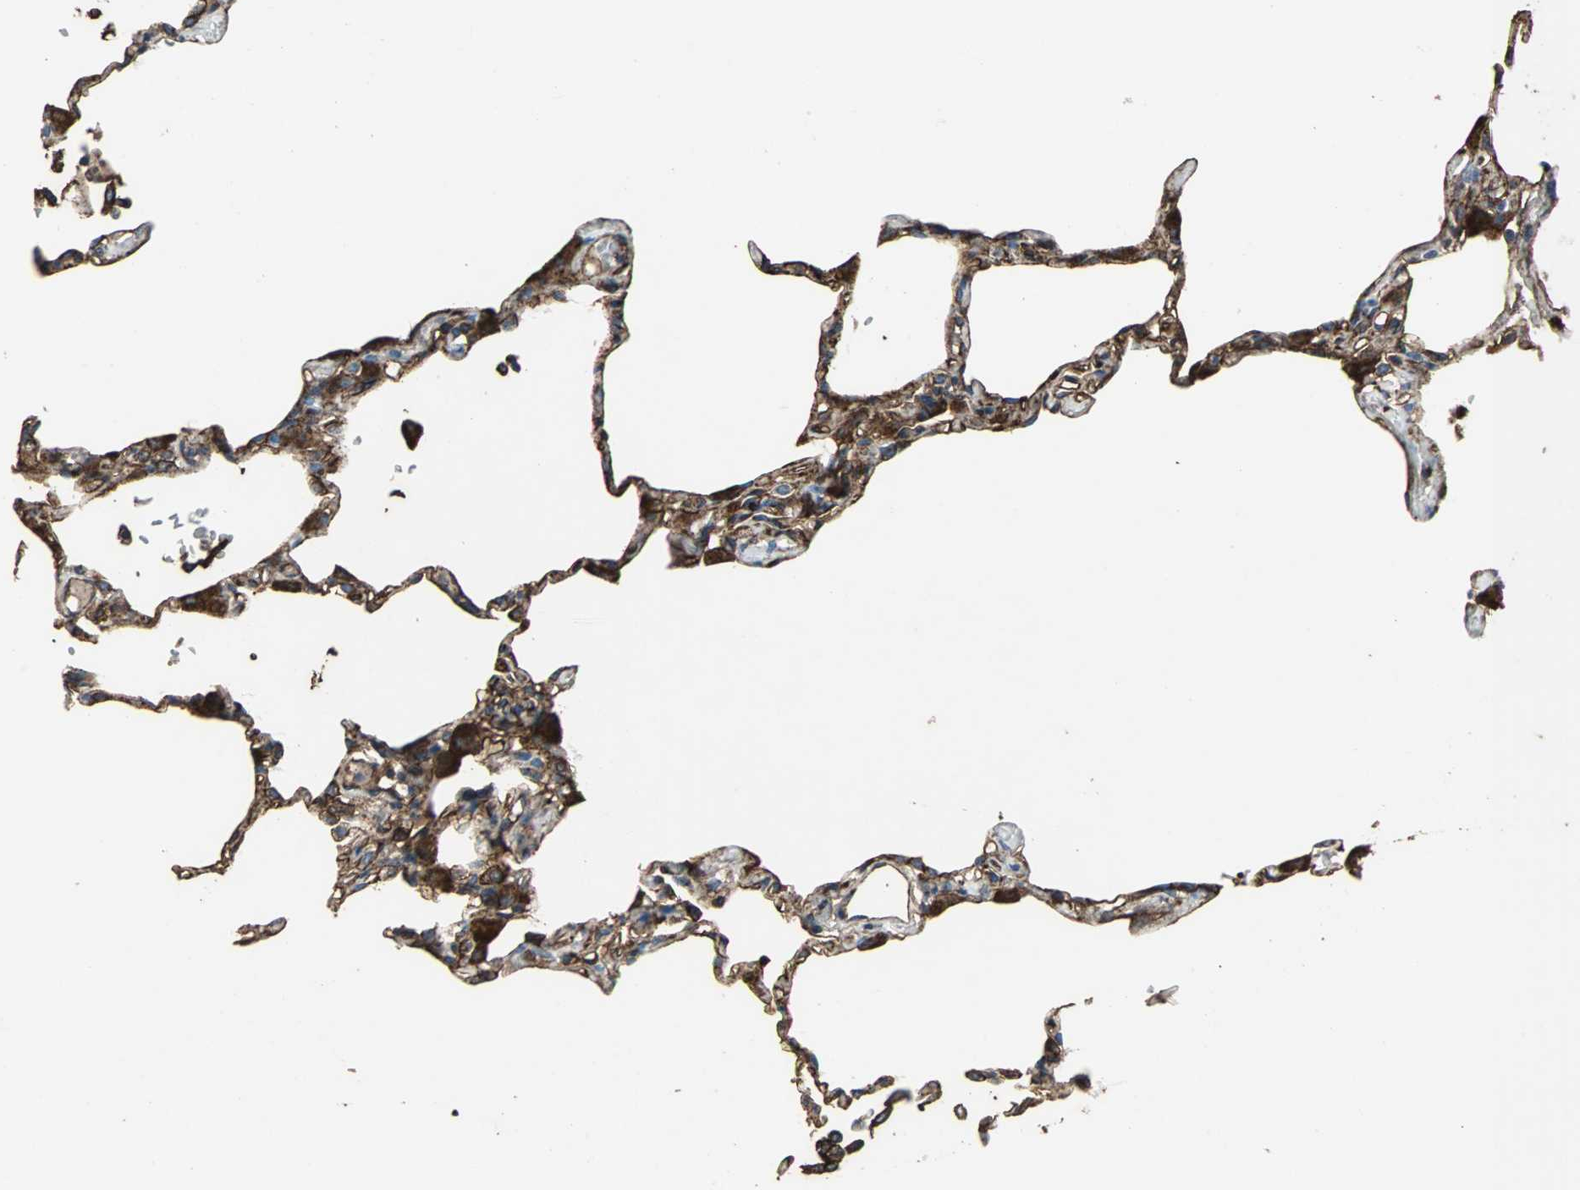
{"staining": {"intensity": "moderate", "quantity": ">75%", "location": "cytoplasmic/membranous"}, "tissue": "lung", "cell_type": "Alveolar cells", "image_type": "normal", "snomed": [{"axis": "morphology", "description": "Normal tissue, NOS"}, {"axis": "topography", "description": "Lung"}], "caption": "Brown immunohistochemical staining in normal human lung exhibits moderate cytoplasmic/membranous positivity in about >75% of alveolar cells.", "gene": "F11R", "patient": {"sex": "female", "age": 49}}